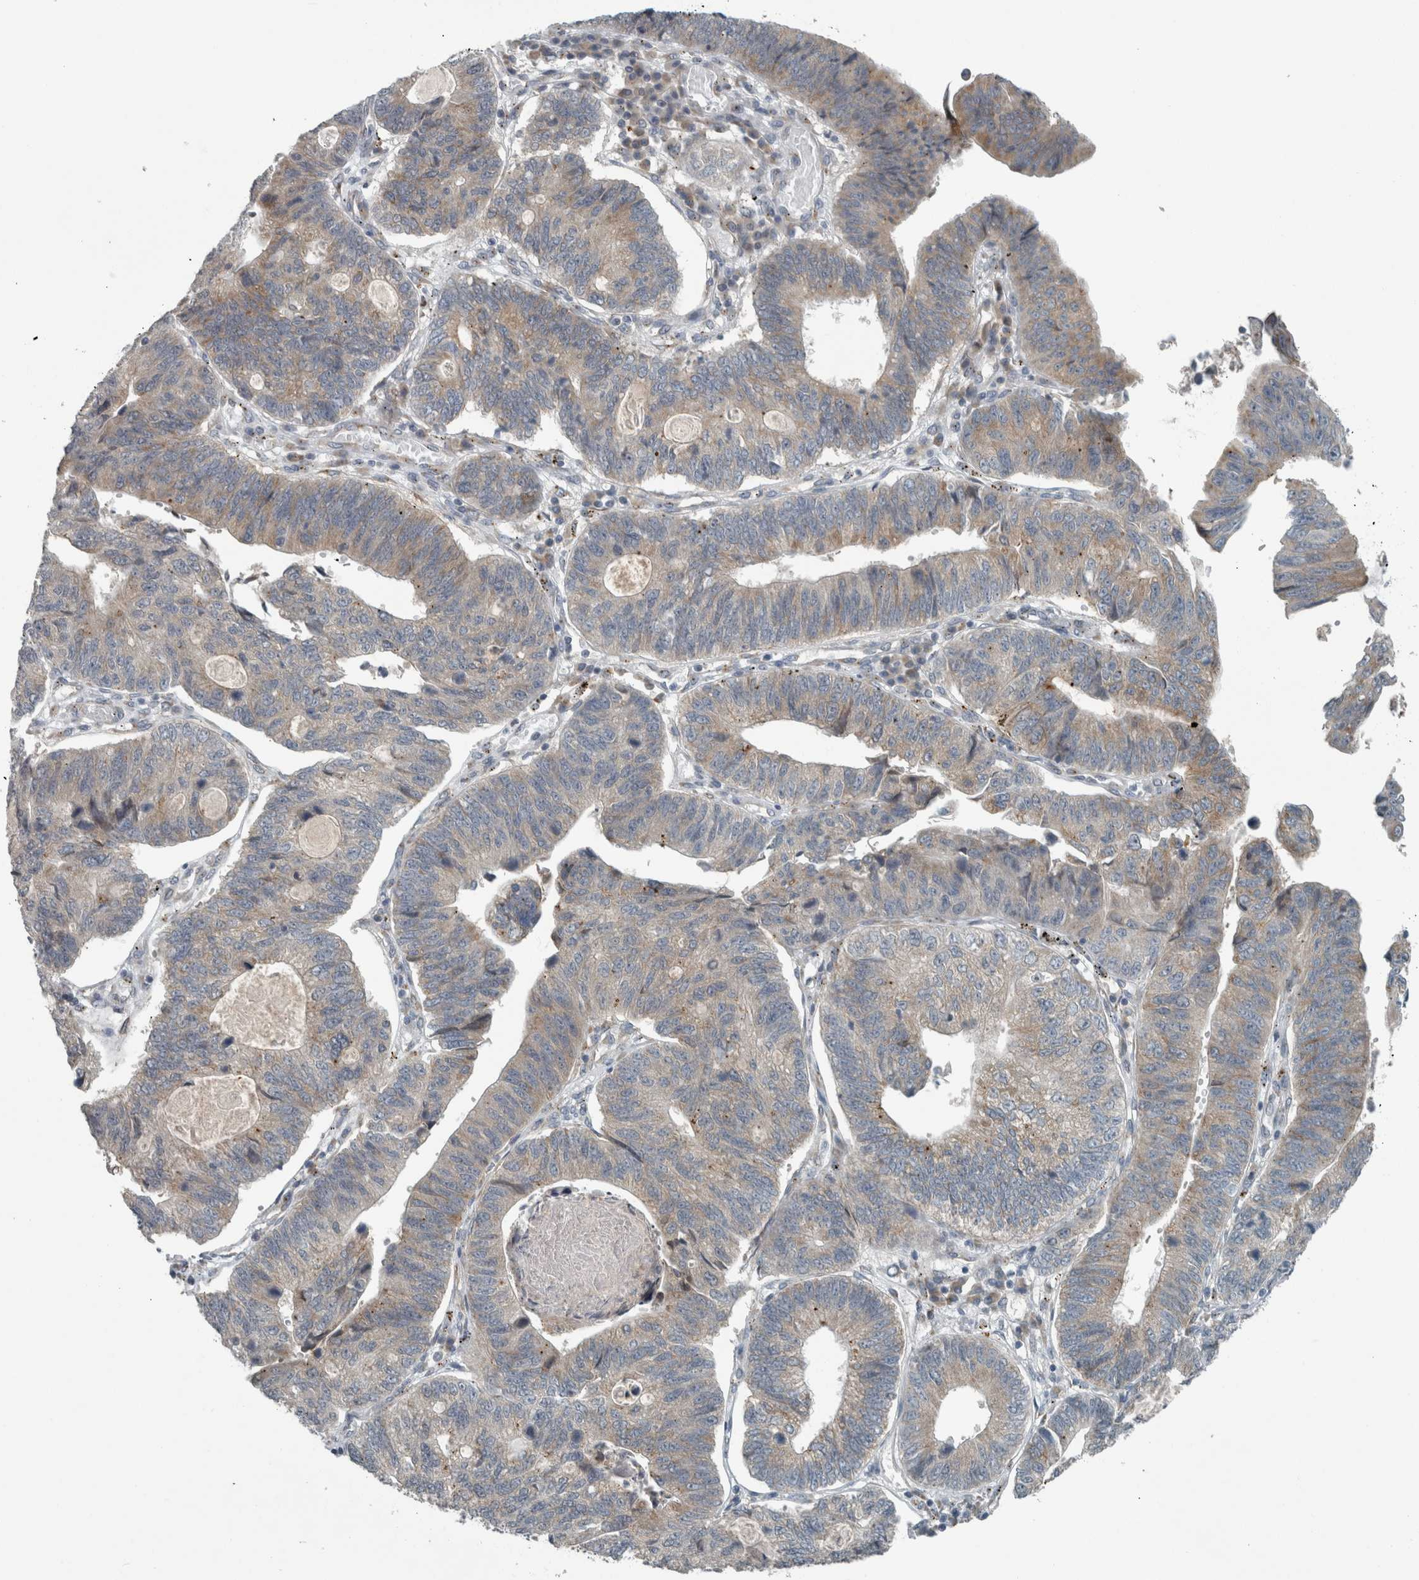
{"staining": {"intensity": "weak", "quantity": "25%-75%", "location": "cytoplasmic/membranous"}, "tissue": "stomach cancer", "cell_type": "Tumor cells", "image_type": "cancer", "snomed": [{"axis": "morphology", "description": "Adenocarcinoma, NOS"}, {"axis": "topography", "description": "Stomach"}], "caption": "About 25%-75% of tumor cells in human stomach cancer exhibit weak cytoplasmic/membranous protein expression as visualized by brown immunohistochemical staining.", "gene": "KIF1C", "patient": {"sex": "male", "age": 59}}